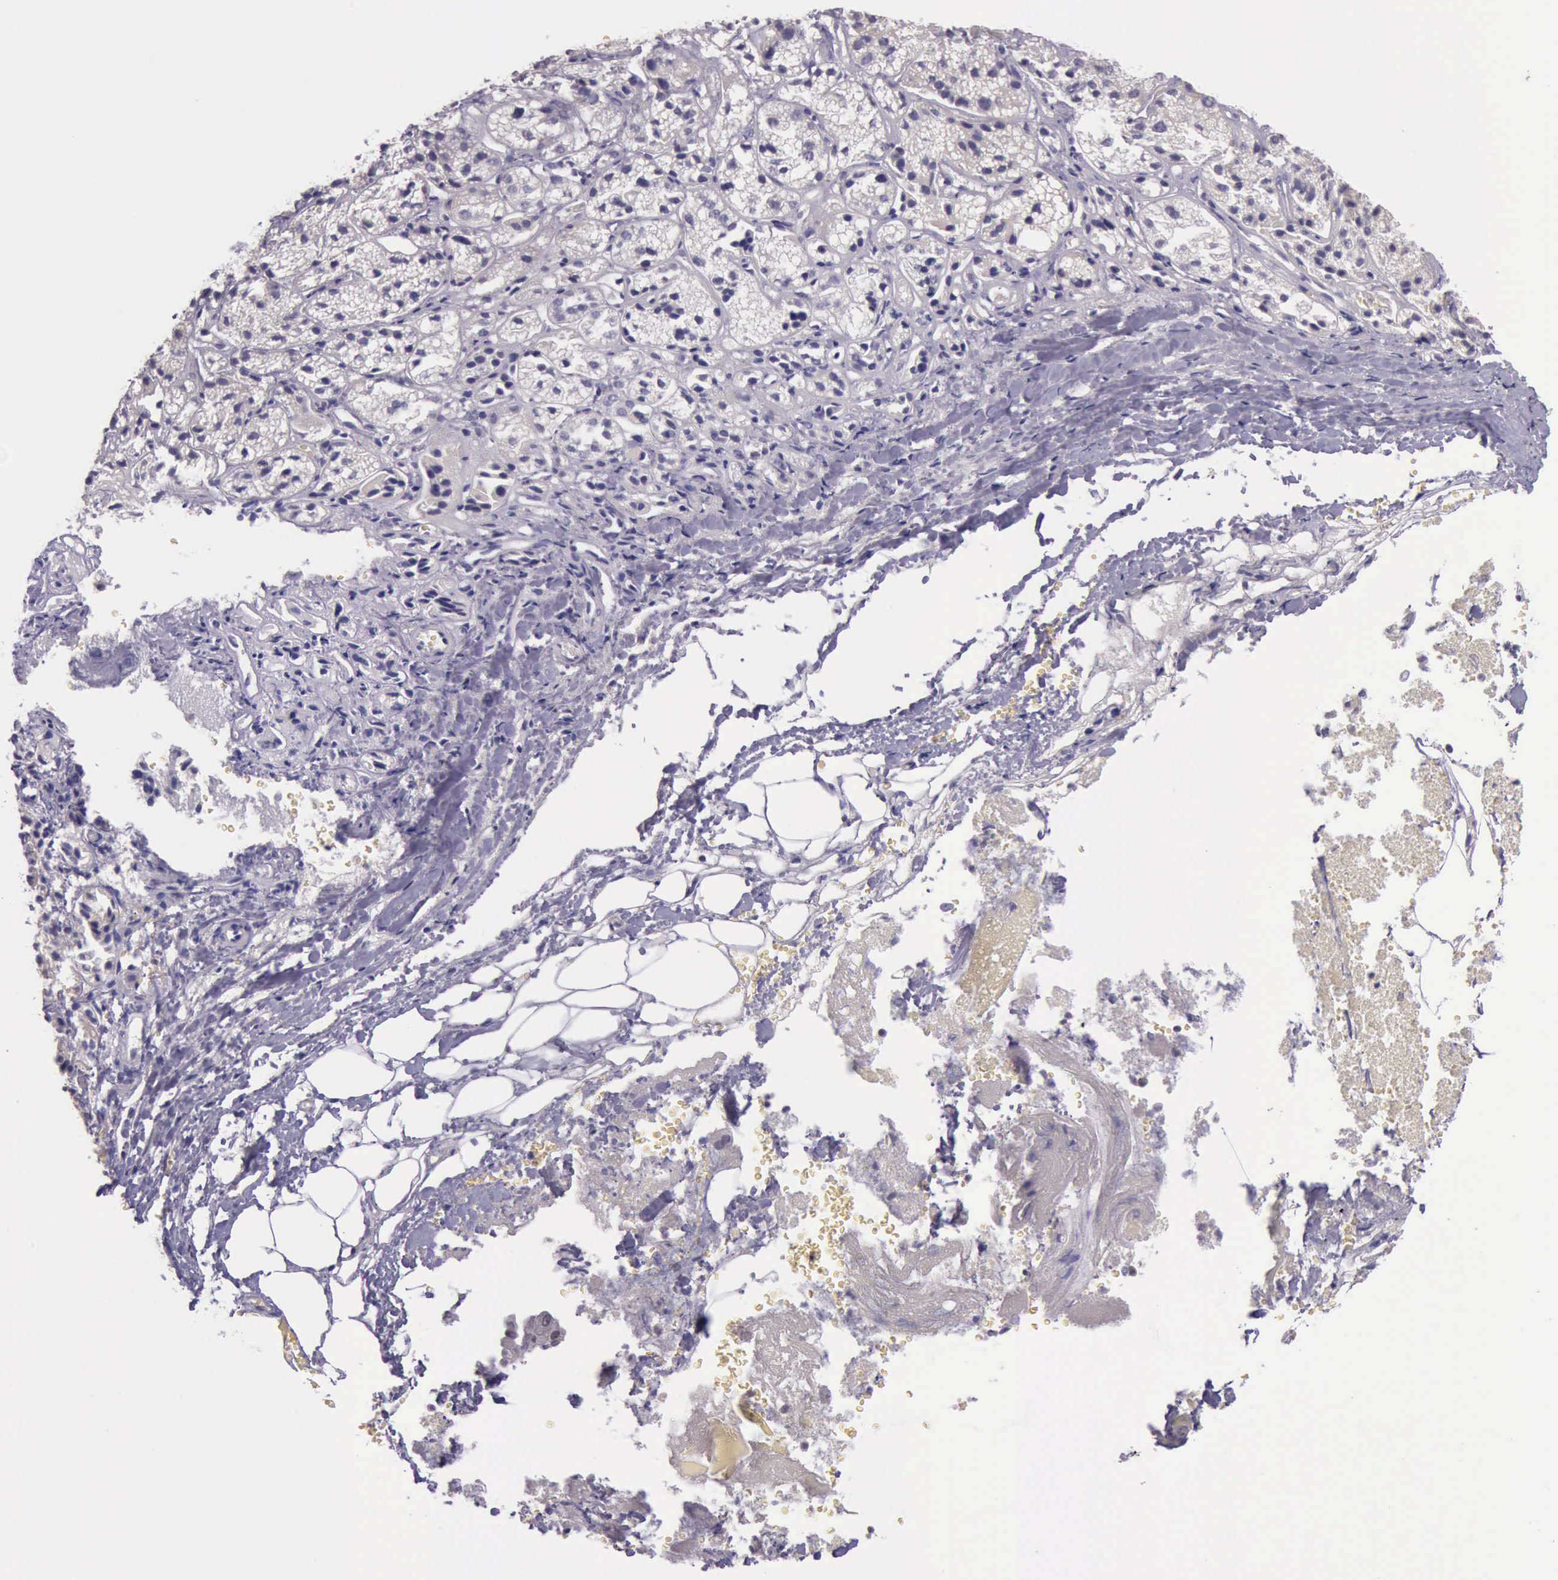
{"staining": {"intensity": "weak", "quantity": "<25%", "location": "cytoplasmic/membranous,nuclear"}, "tissue": "adrenal gland", "cell_type": "Glandular cells", "image_type": "normal", "snomed": [{"axis": "morphology", "description": "Normal tissue, NOS"}, {"axis": "topography", "description": "Adrenal gland"}], "caption": "Image shows no significant protein positivity in glandular cells of benign adrenal gland. Nuclei are stained in blue.", "gene": "PARP1", "patient": {"sex": "female", "age": 71}}